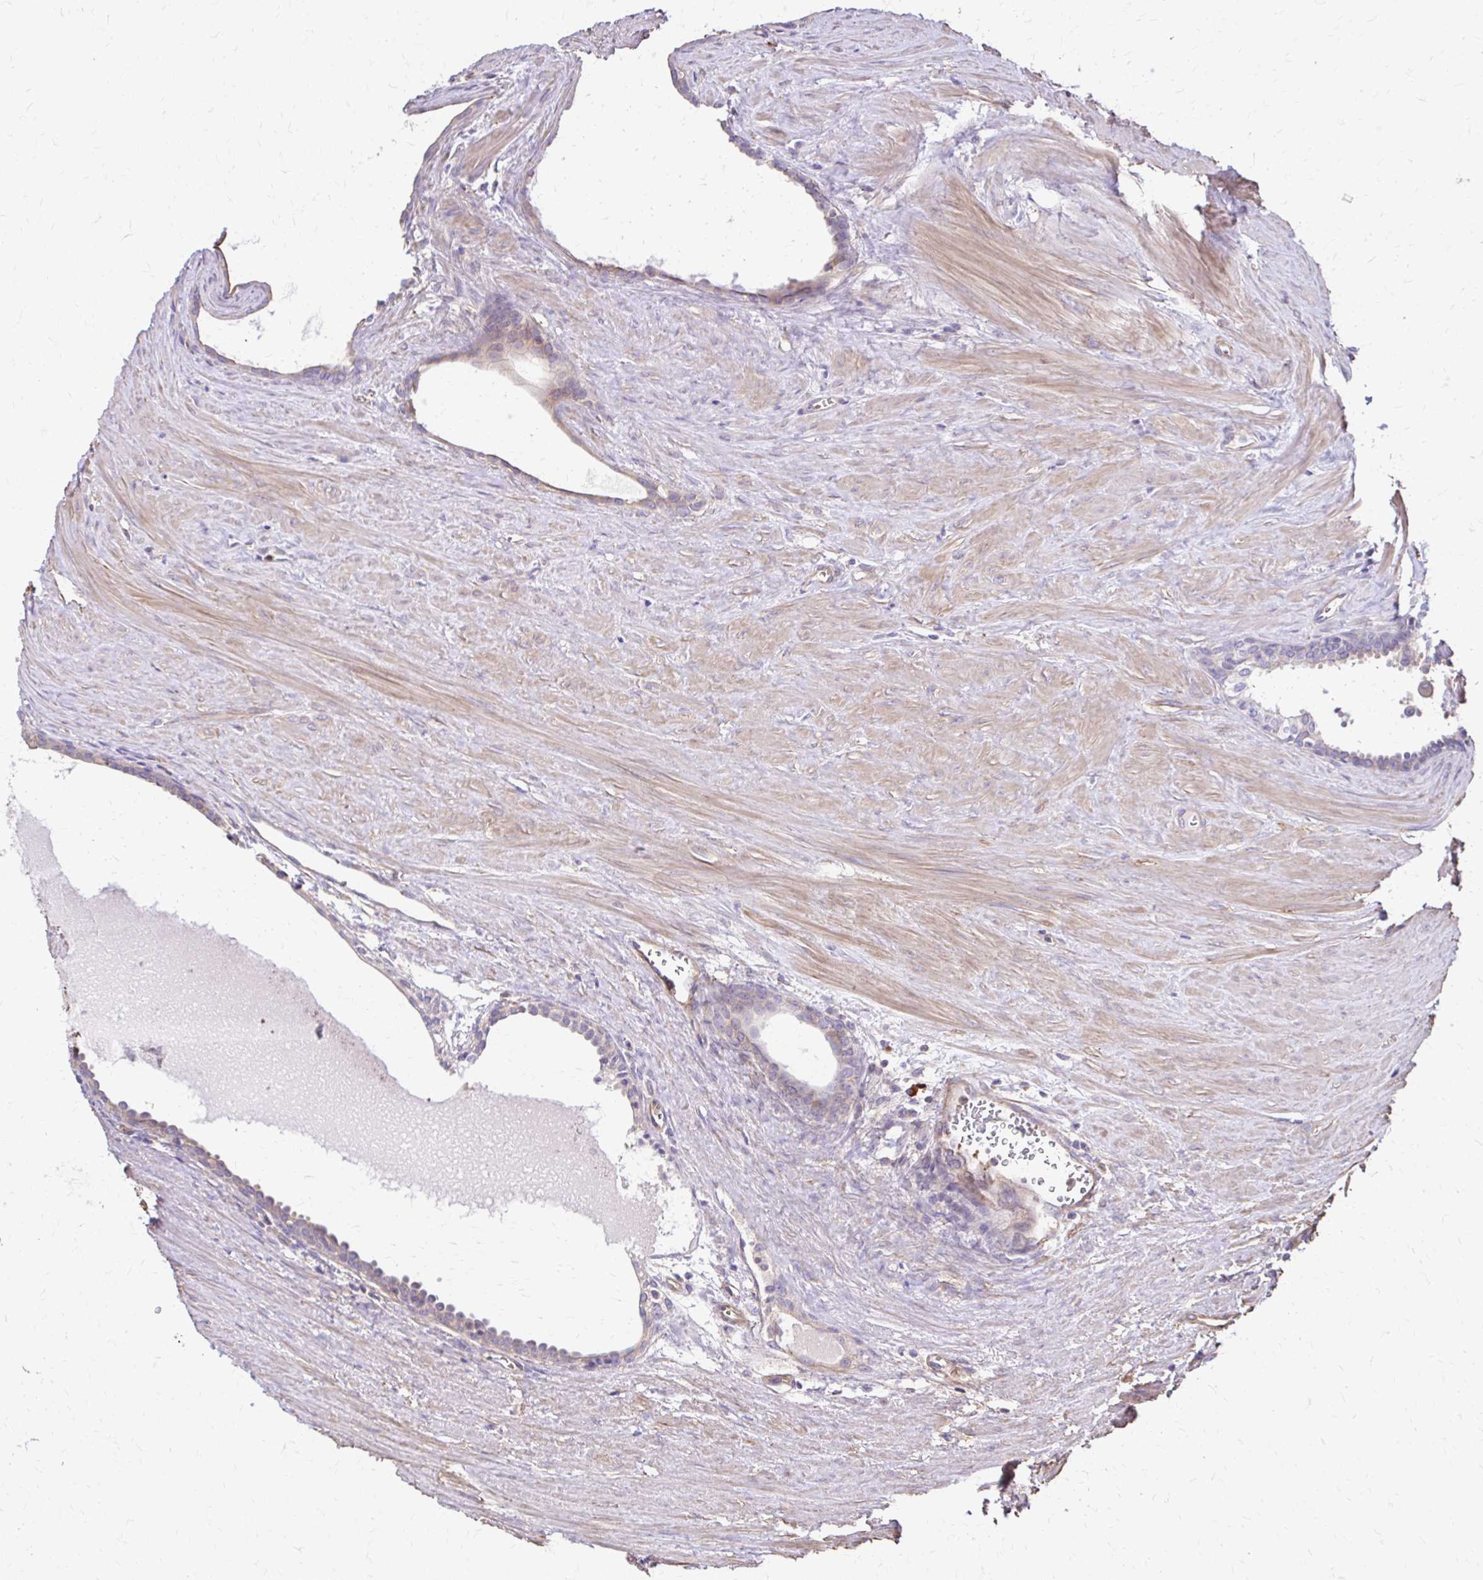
{"staining": {"intensity": "negative", "quantity": "none", "location": "none"}, "tissue": "prostate cancer", "cell_type": "Tumor cells", "image_type": "cancer", "snomed": [{"axis": "morphology", "description": "Adenocarcinoma, High grade"}, {"axis": "topography", "description": "Prostate"}], "caption": "The photomicrograph reveals no significant positivity in tumor cells of high-grade adenocarcinoma (prostate).", "gene": "DSP", "patient": {"sex": "male", "age": 68}}